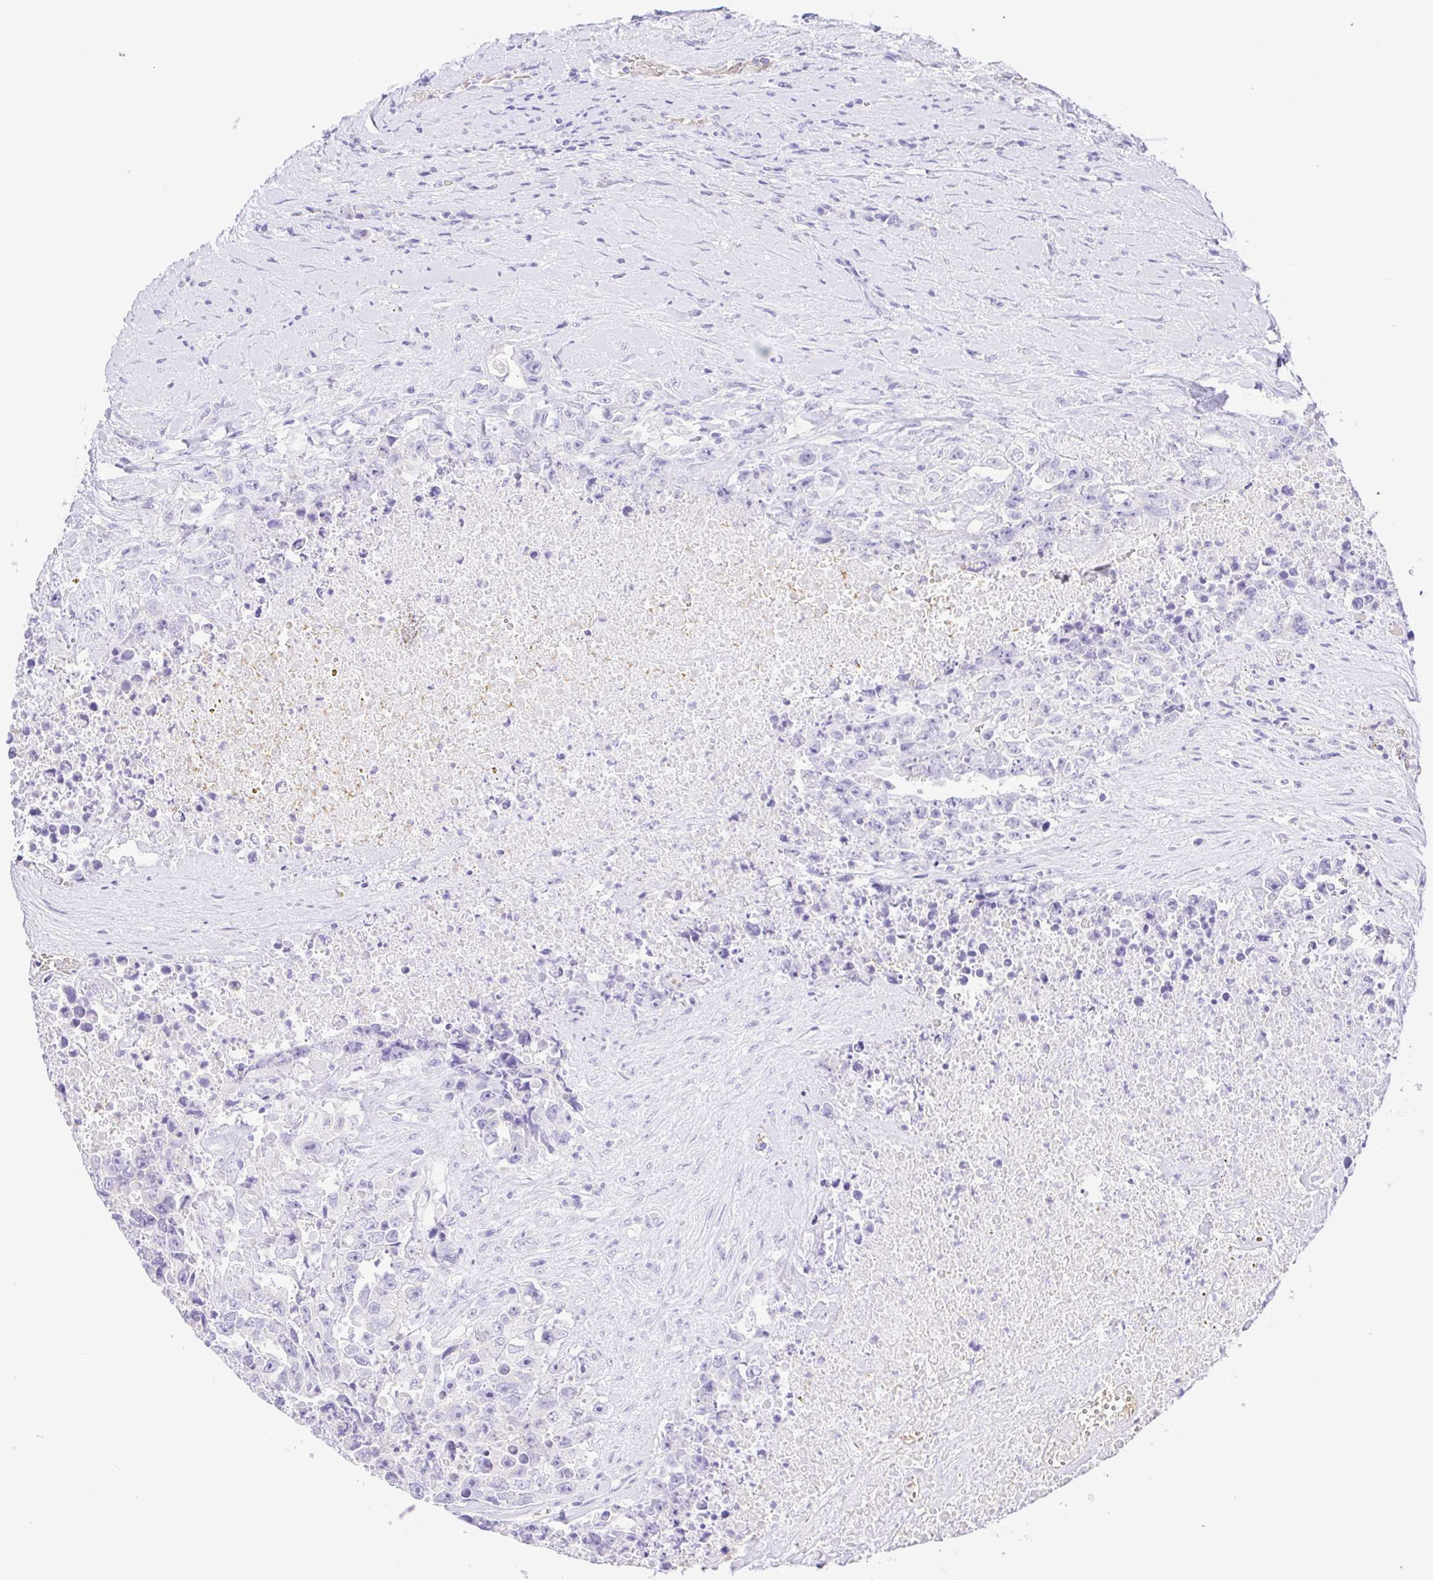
{"staining": {"intensity": "negative", "quantity": "none", "location": "none"}, "tissue": "testis cancer", "cell_type": "Tumor cells", "image_type": "cancer", "snomed": [{"axis": "morphology", "description": "Carcinoma, Embryonal, NOS"}, {"axis": "topography", "description": "Testis"}], "caption": "This is an immunohistochemistry image of testis cancer (embryonal carcinoma). There is no expression in tumor cells.", "gene": "EPB42", "patient": {"sex": "male", "age": 24}}